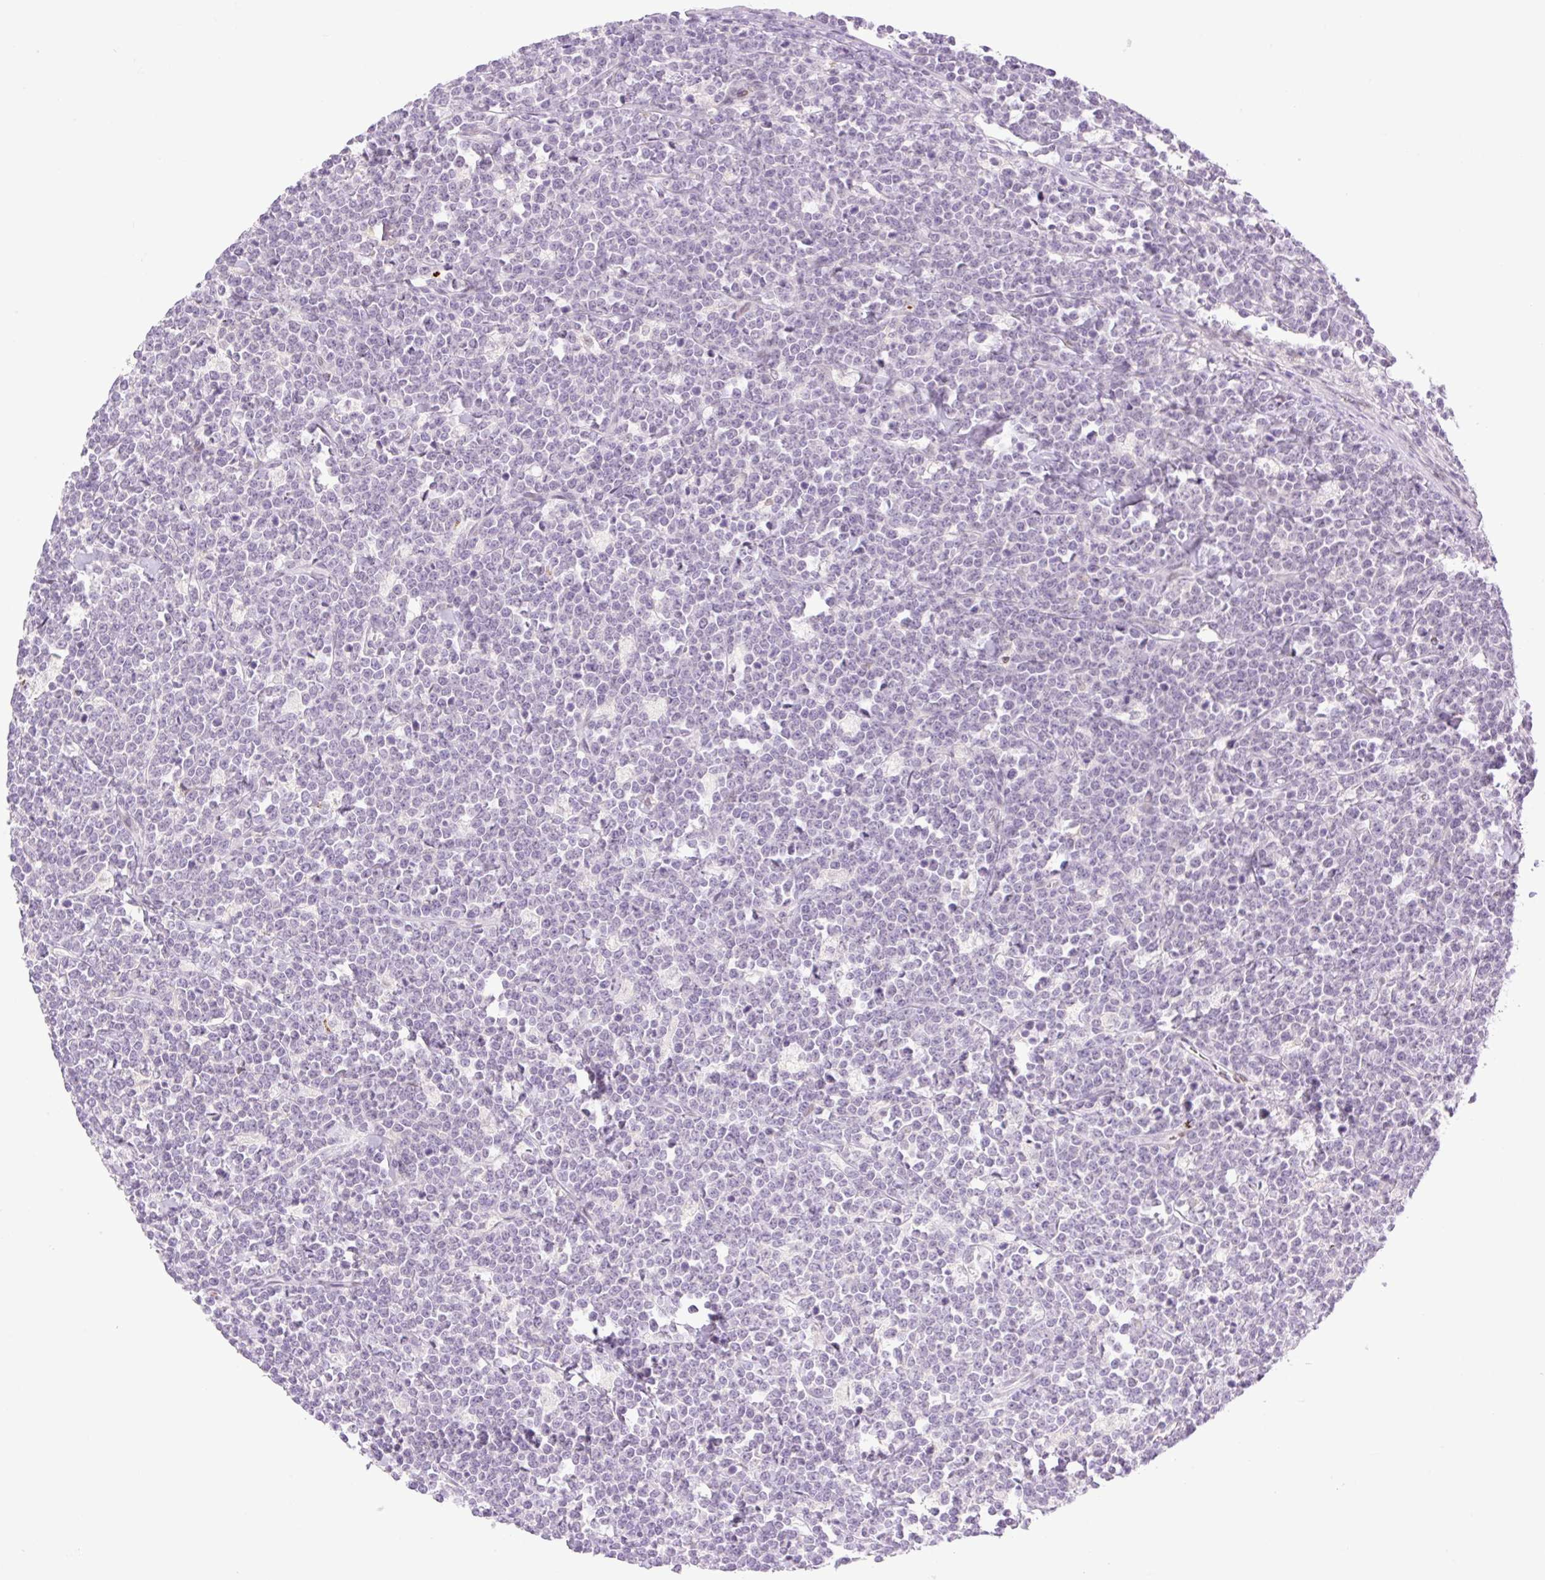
{"staining": {"intensity": "negative", "quantity": "none", "location": "none"}, "tissue": "lymphoma", "cell_type": "Tumor cells", "image_type": "cancer", "snomed": [{"axis": "morphology", "description": "Malignant lymphoma, non-Hodgkin's type, High grade"}, {"axis": "topography", "description": "Small intestine"}], "caption": "IHC of high-grade malignant lymphoma, non-Hodgkin's type reveals no positivity in tumor cells.", "gene": "SPRYD4", "patient": {"sex": "male", "age": 8}}